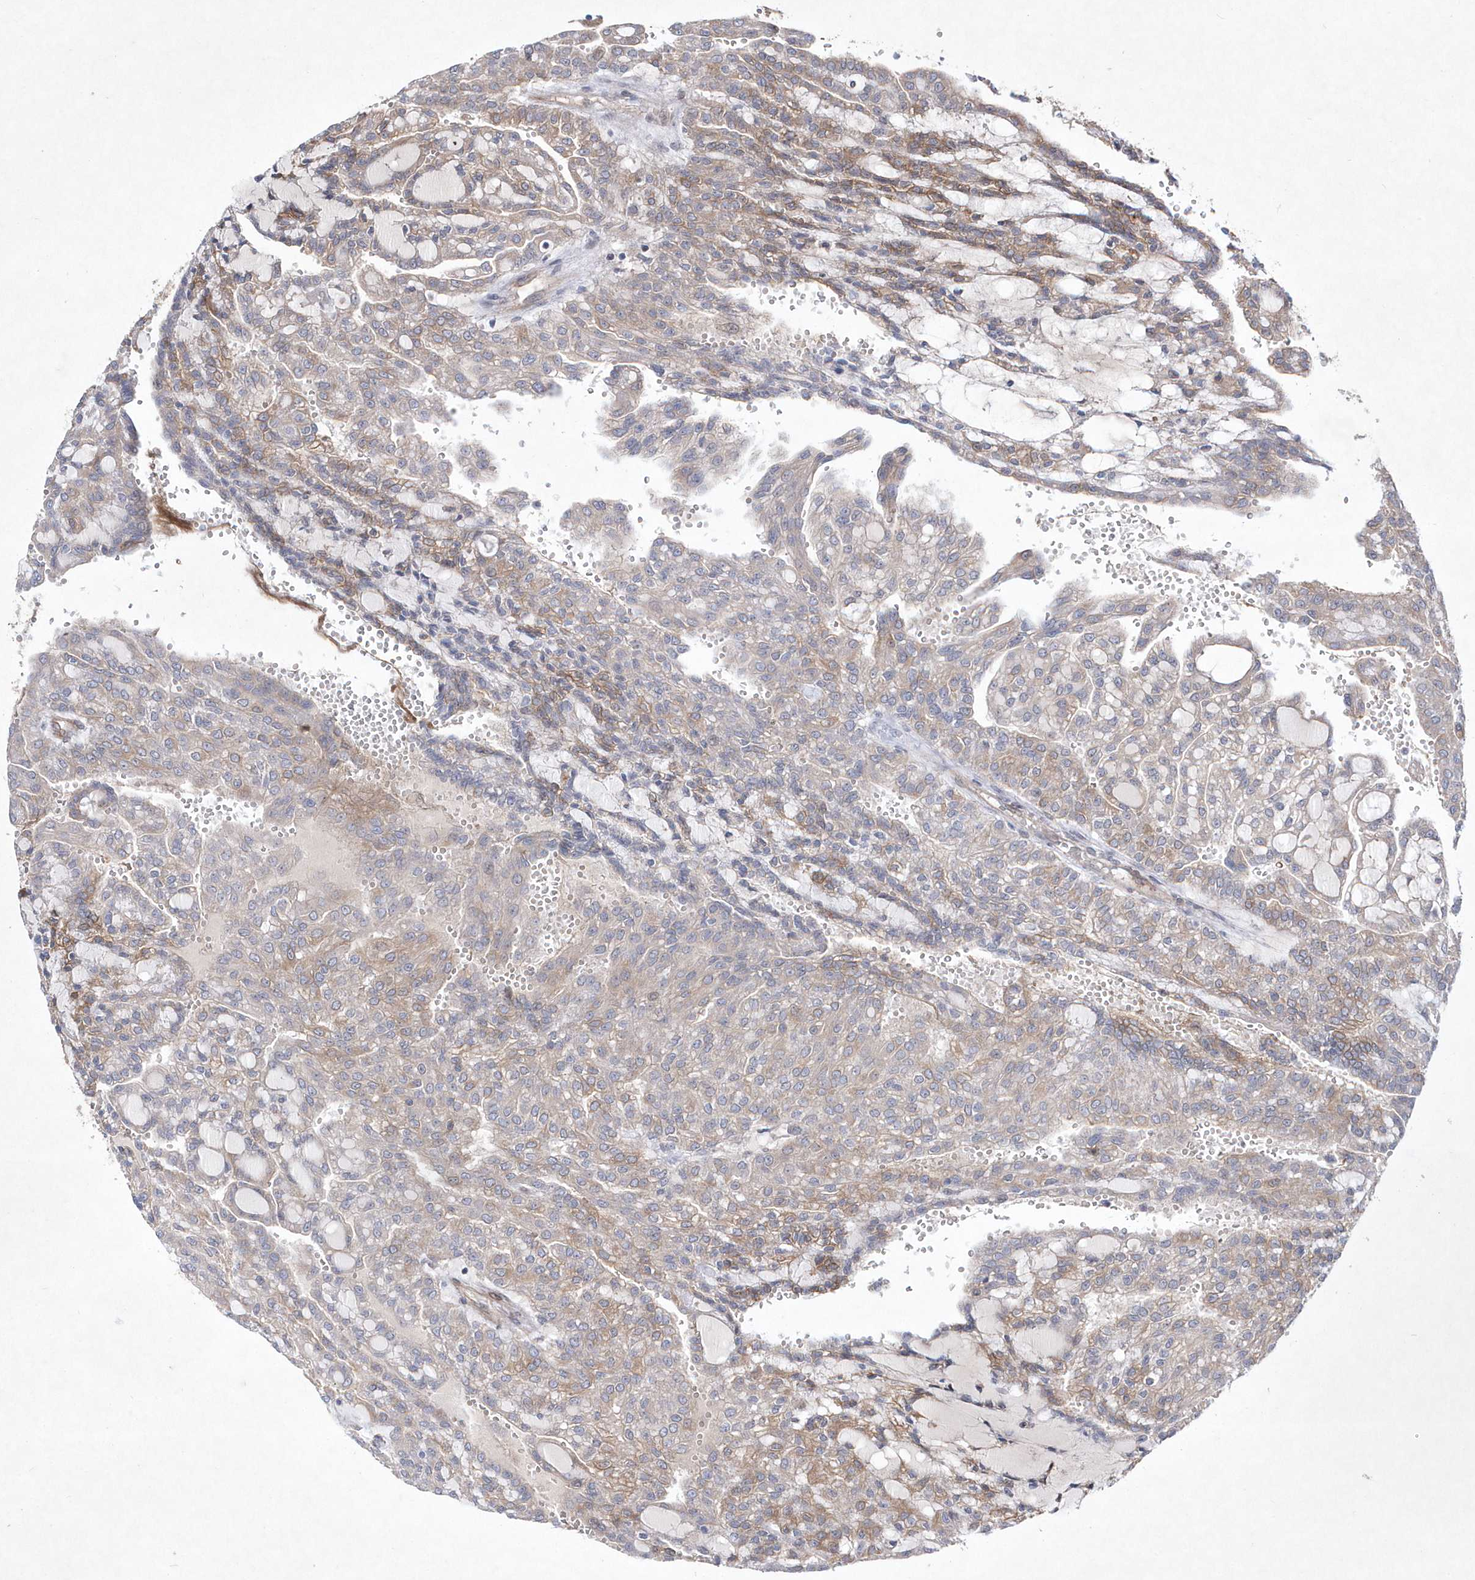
{"staining": {"intensity": "moderate", "quantity": "25%-75%", "location": "cytoplasmic/membranous"}, "tissue": "renal cancer", "cell_type": "Tumor cells", "image_type": "cancer", "snomed": [{"axis": "morphology", "description": "Adenocarcinoma, NOS"}, {"axis": "topography", "description": "Kidney"}], "caption": "Protein analysis of renal cancer tissue reveals moderate cytoplasmic/membranous positivity in about 25%-75% of tumor cells.", "gene": "DSPP", "patient": {"sex": "male", "age": 63}}